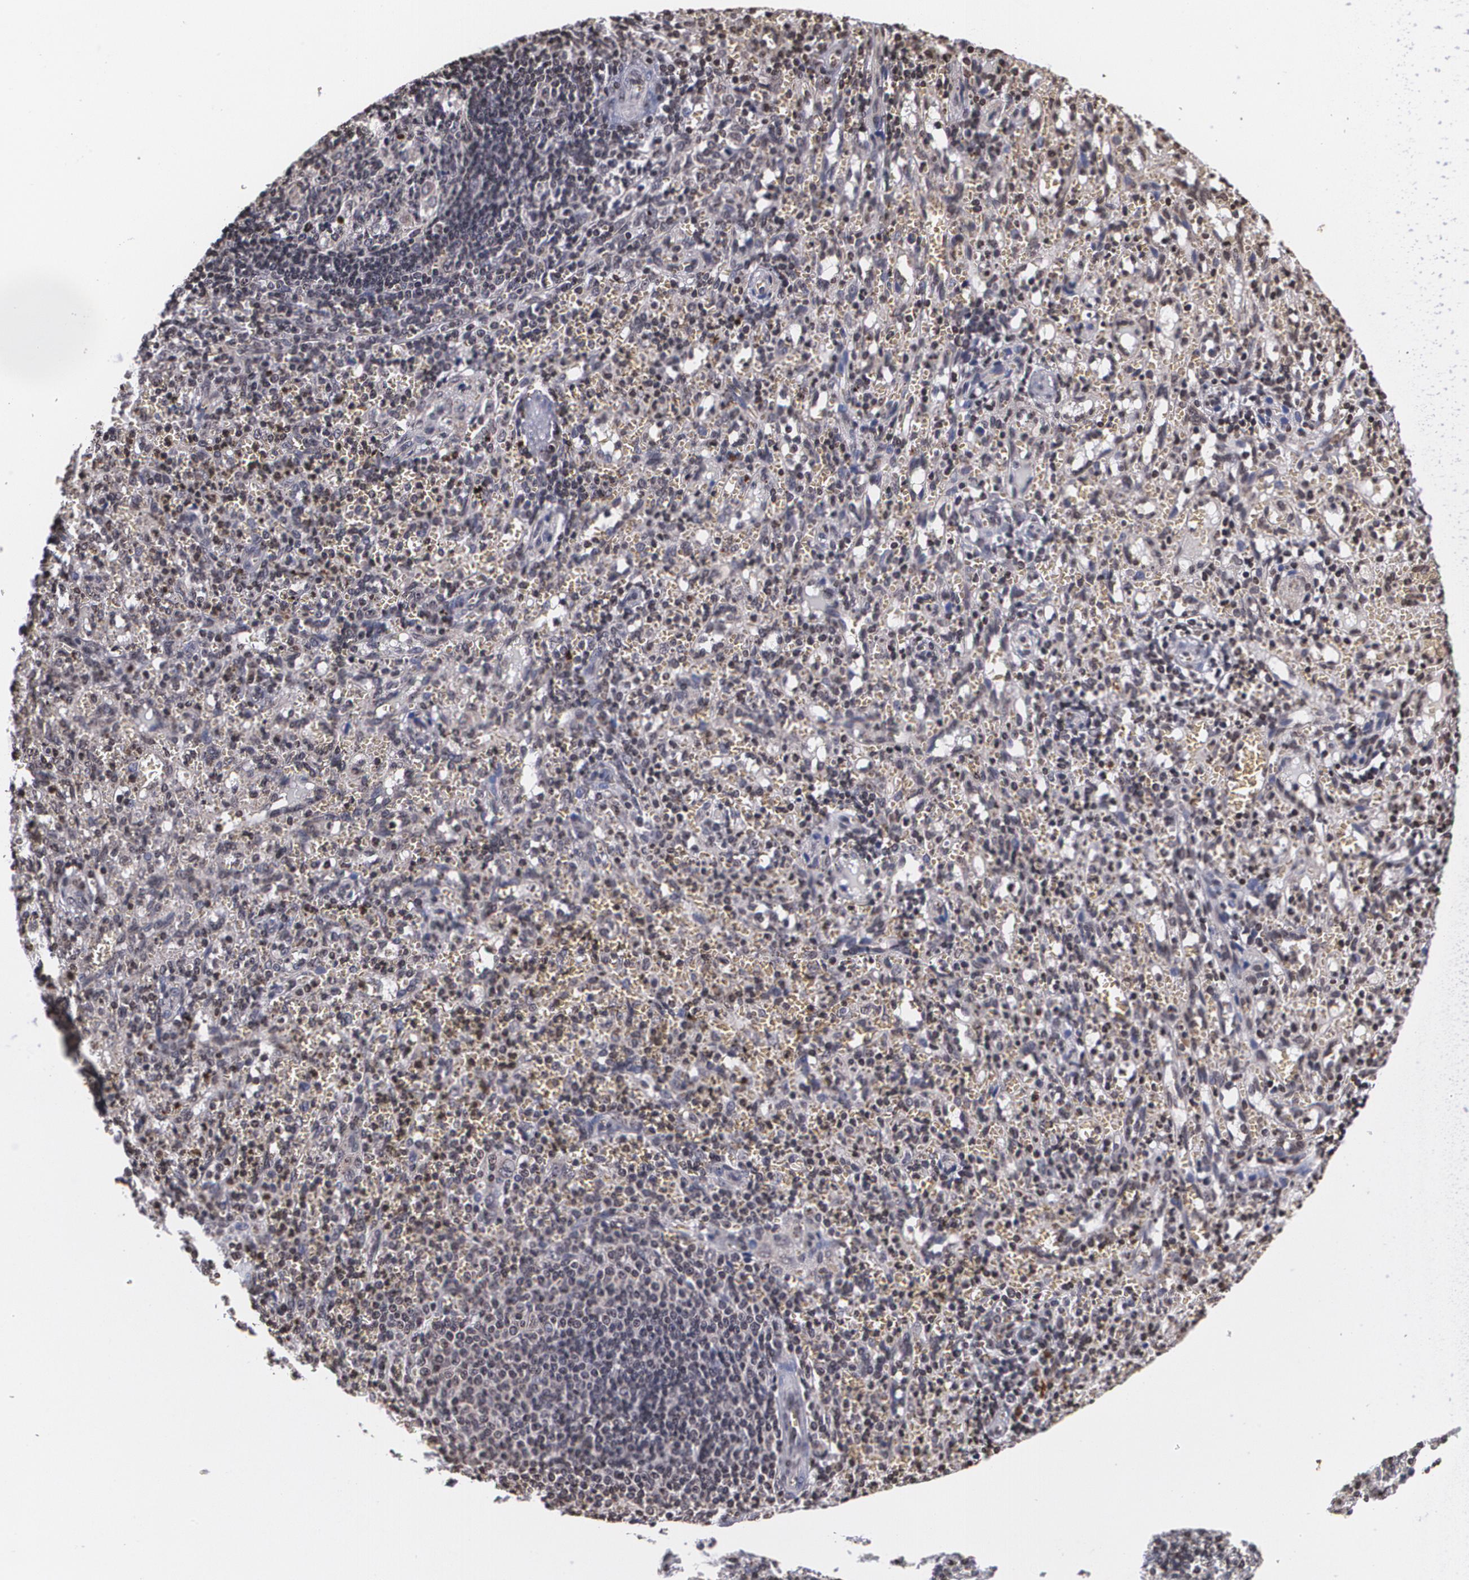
{"staining": {"intensity": "weak", "quantity": "25%-75%", "location": "cytoplasmic/membranous"}, "tissue": "spleen", "cell_type": "Cells in red pulp", "image_type": "normal", "snomed": [{"axis": "morphology", "description": "Normal tissue, NOS"}, {"axis": "topography", "description": "Spleen"}], "caption": "Protein staining of unremarkable spleen demonstrates weak cytoplasmic/membranous positivity in about 25%-75% of cells in red pulp. The protein is shown in brown color, while the nuclei are stained blue.", "gene": "MVP", "patient": {"sex": "female", "age": 10}}